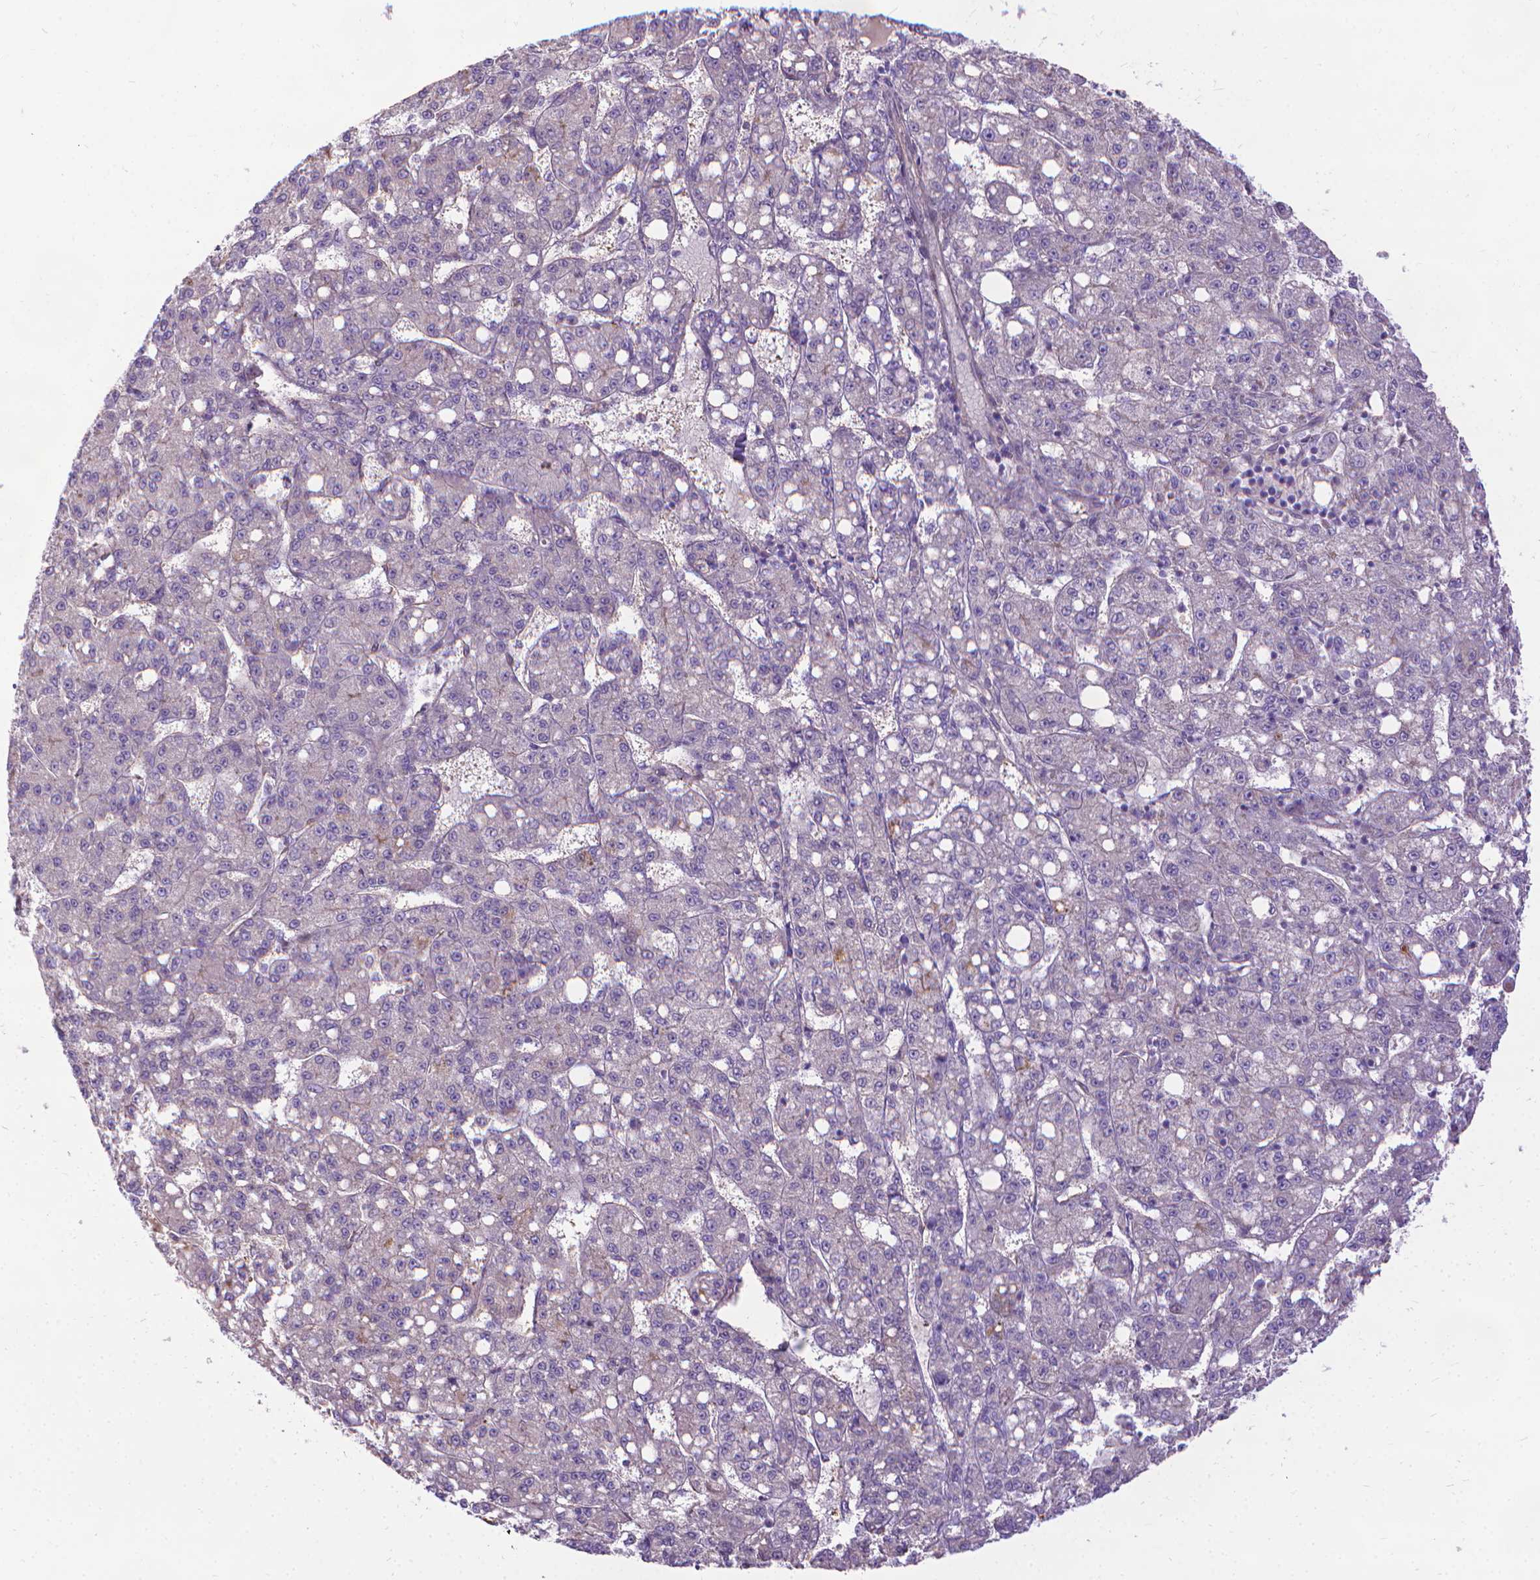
{"staining": {"intensity": "negative", "quantity": "none", "location": "none"}, "tissue": "liver cancer", "cell_type": "Tumor cells", "image_type": "cancer", "snomed": [{"axis": "morphology", "description": "Carcinoma, Hepatocellular, NOS"}, {"axis": "topography", "description": "Liver"}], "caption": "Immunohistochemistry image of hepatocellular carcinoma (liver) stained for a protein (brown), which reveals no staining in tumor cells.", "gene": "CFAP299", "patient": {"sex": "female", "age": 65}}